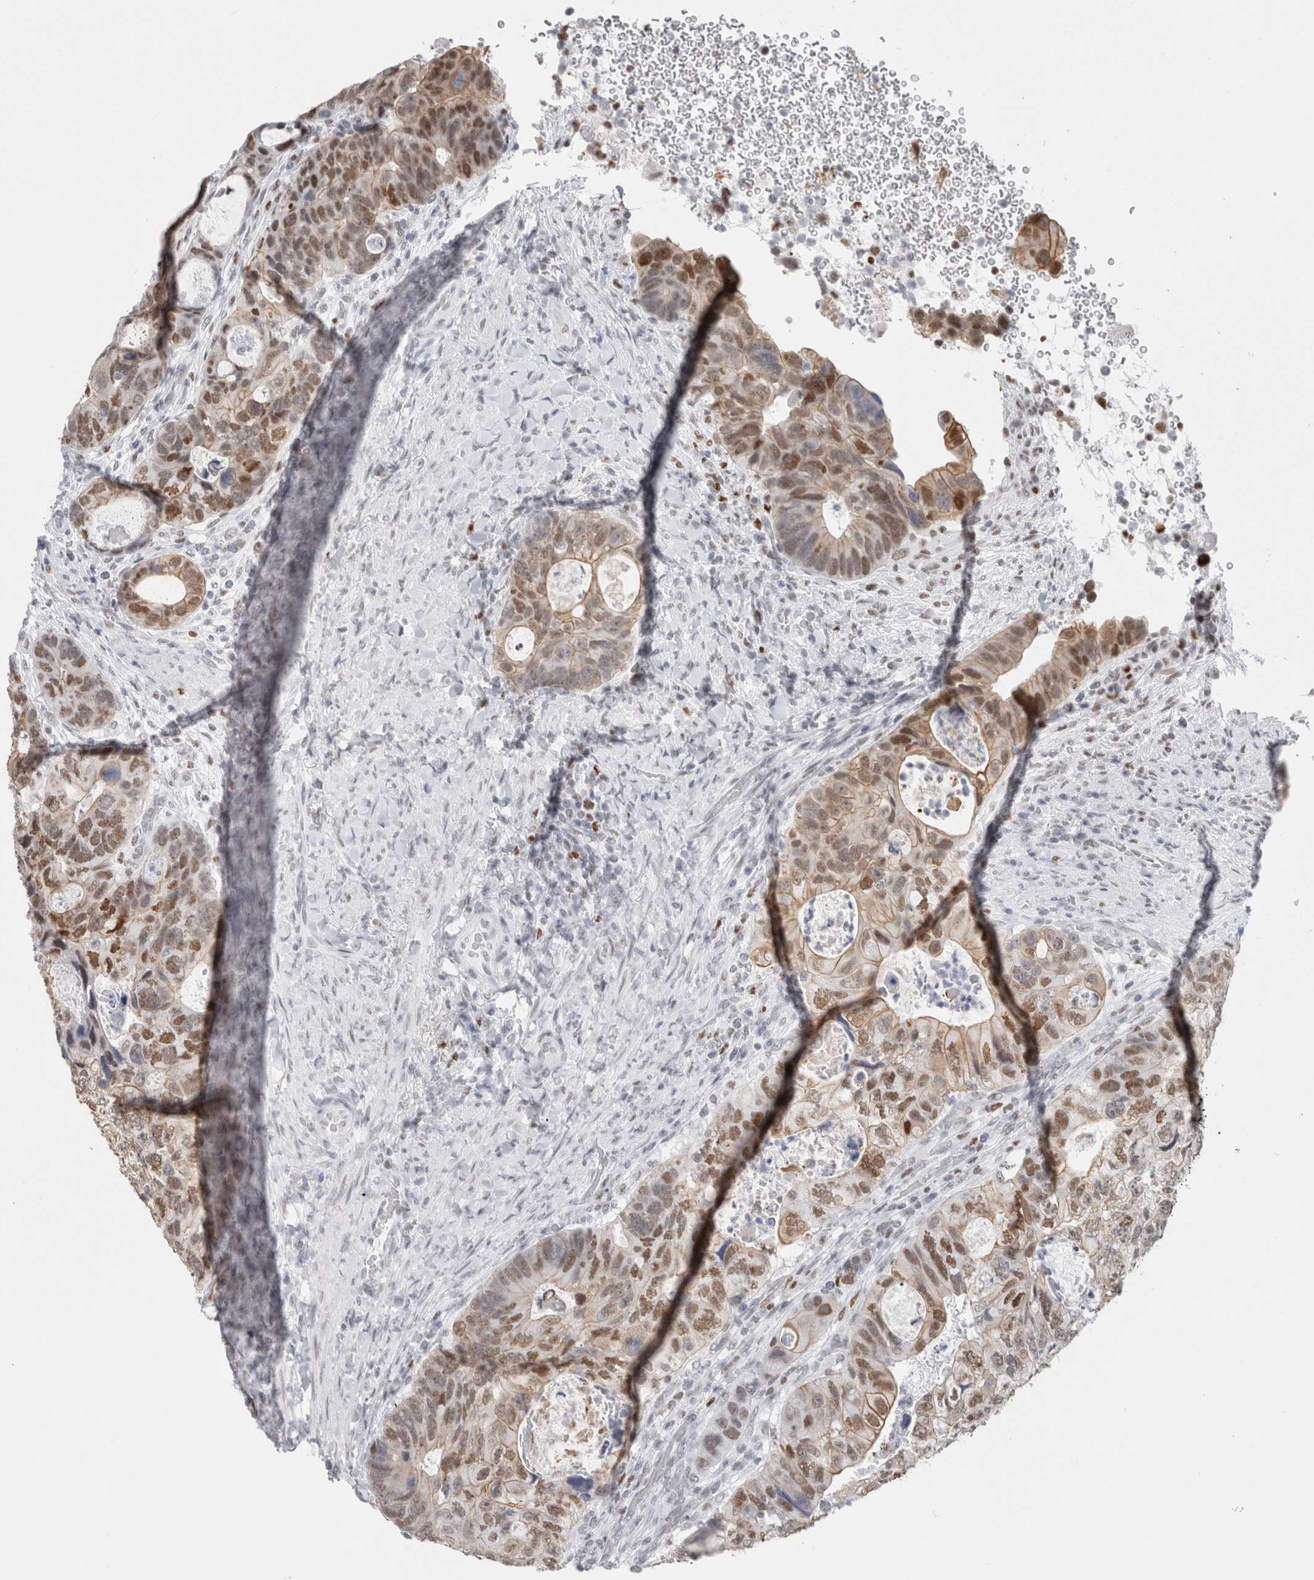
{"staining": {"intensity": "moderate", "quantity": ">75%", "location": "cytoplasmic/membranous,nuclear"}, "tissue": "colorectal cancer", "cell_type": "Tumor cells", "image_type": "cancer", "snomed": [{"axis": "morphology", "description": "Adenocarcinoma, NOS"}, {"axis": "topography", "description": "Rectum"}], "caption": "Brown immunohistochemical staining in adenocarcinoma (colorectal) demonstrates moderate cytoplasmic/membranous and nuclear staining in approximately >75% of tumor cells. (brown staining indicates protein expression, while blue staining denotes nuclei).", "gene": "SMARCC1", "patient": {"sex": "male", "age": 59}}